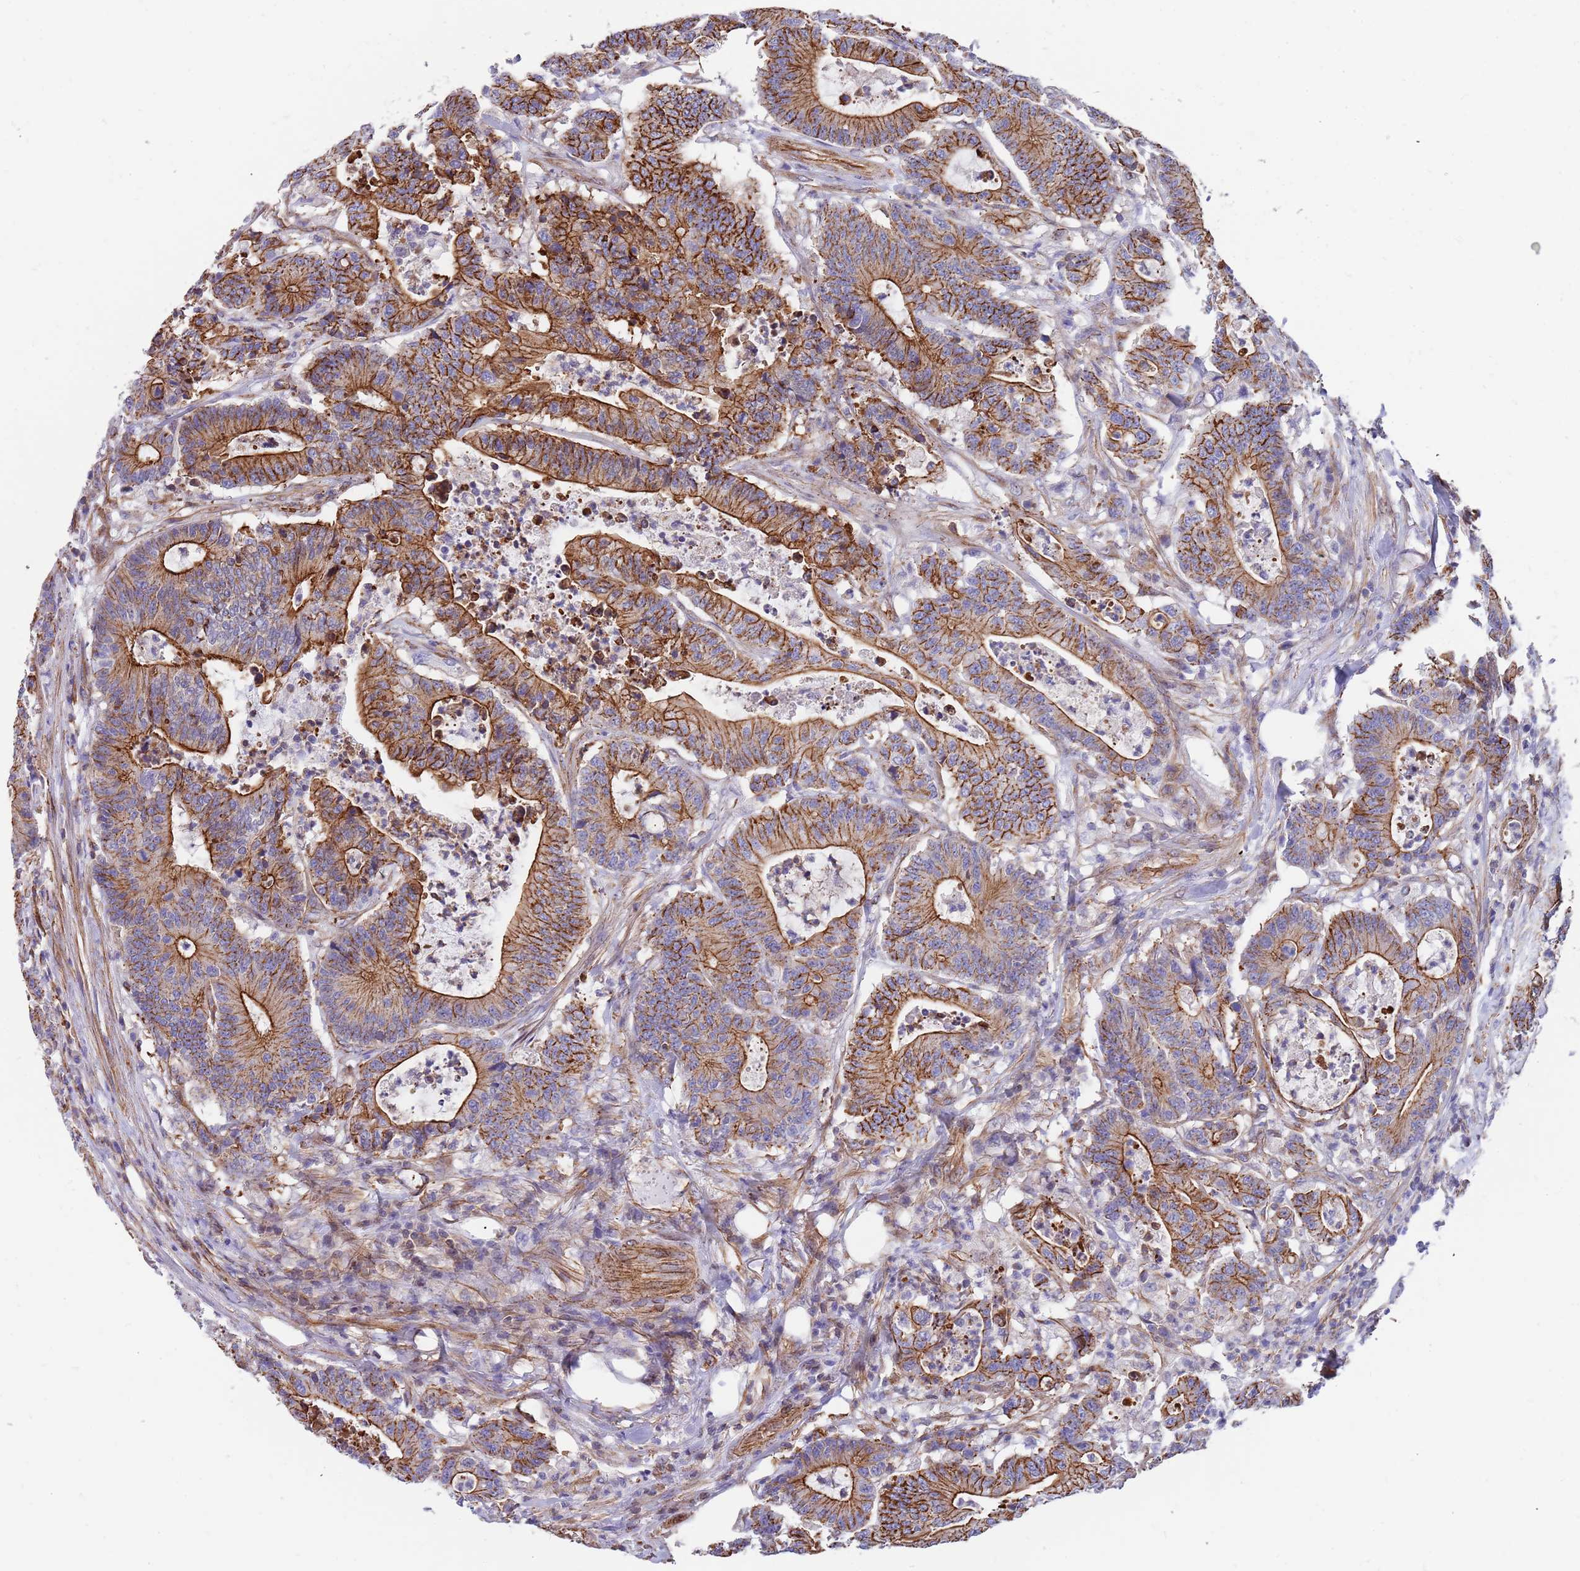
{"staining": {"intensity": "strong", "quantity": ">75%", "location": "cytoplasmic/membranous"}, "tissue": "colorectal cancer", "cell_type": "Tumor cells", "image_type": "cancer", "snomed": [{"axis": "morphology", "description": "Adenocarcinoma, NOS"}, {"axis": "topography", "description": "Colon"}], "caption": "Immunohistochemistry micrograph of neoplastic tissue: adenocarcinoma (colorectal) stained using immunohistochemistry shows high levels of strong protein expression localized specifically in the cytoplasmic/membranous of tumor cells, appearing as a cytoplasmic/membranous brown color.", "gene": "GFRAL", "patient": {"sex": "female", "age": 84}}